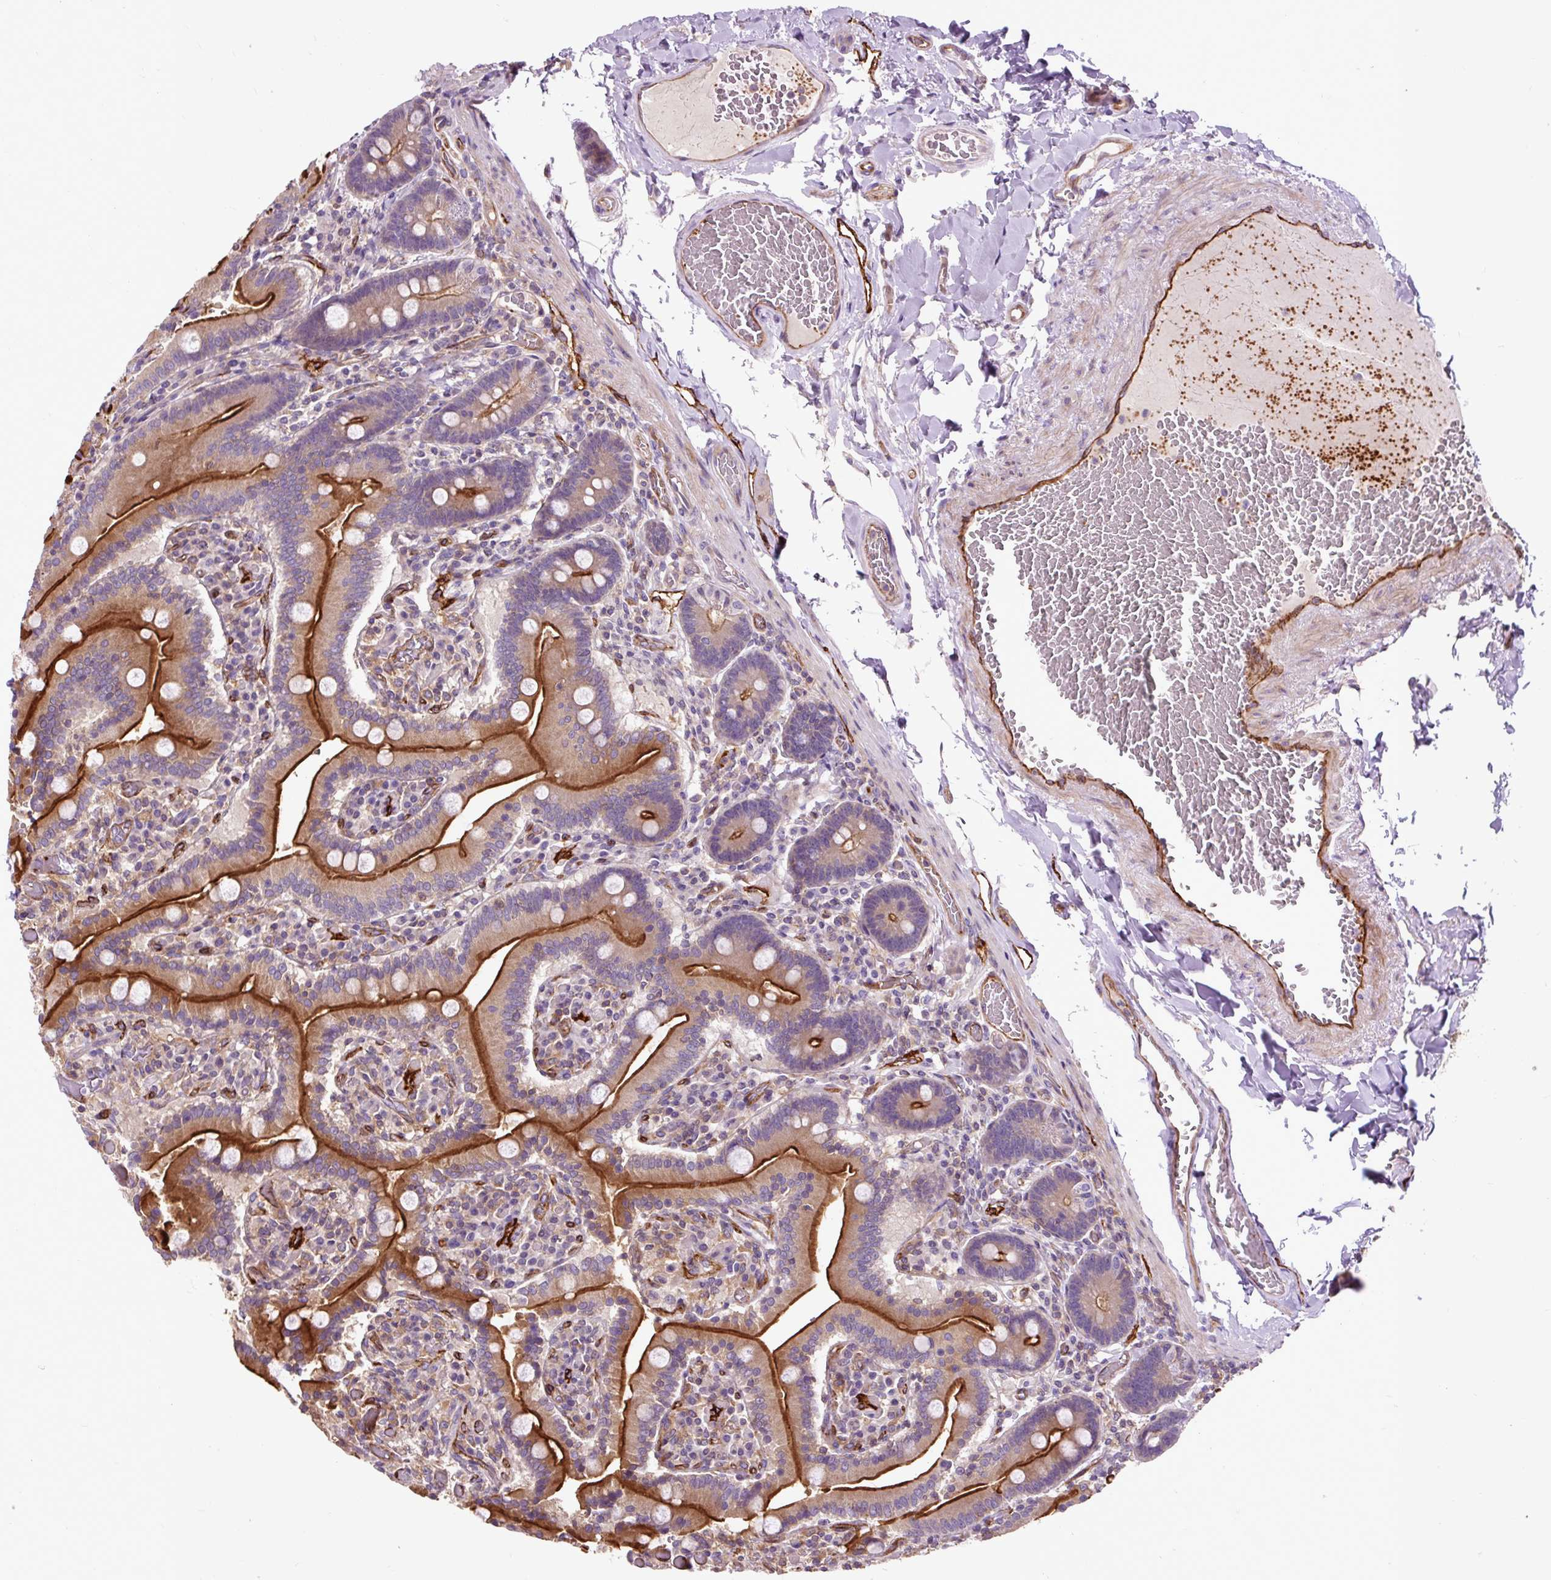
{"staining": {"intensity": "strong", "quantity": ">75%", "location": "cytoplasmic/membranous"}, "tissue": "duodenum", "cell_type": "Glandular cells", "image_type": "normal", "snomed": [{"axis": "morphology", "description": "Normal tissue, NOS"}, {"axis": "topography", "description": "Duodenum"}], "caption": "Protein analysis of benign duodenum reveals strong cytoplasmic/membranous positivity in about >75% of glandular cells.", "gene": "PCDHGB3", "patient": {"sex": "female", "age": 62}}